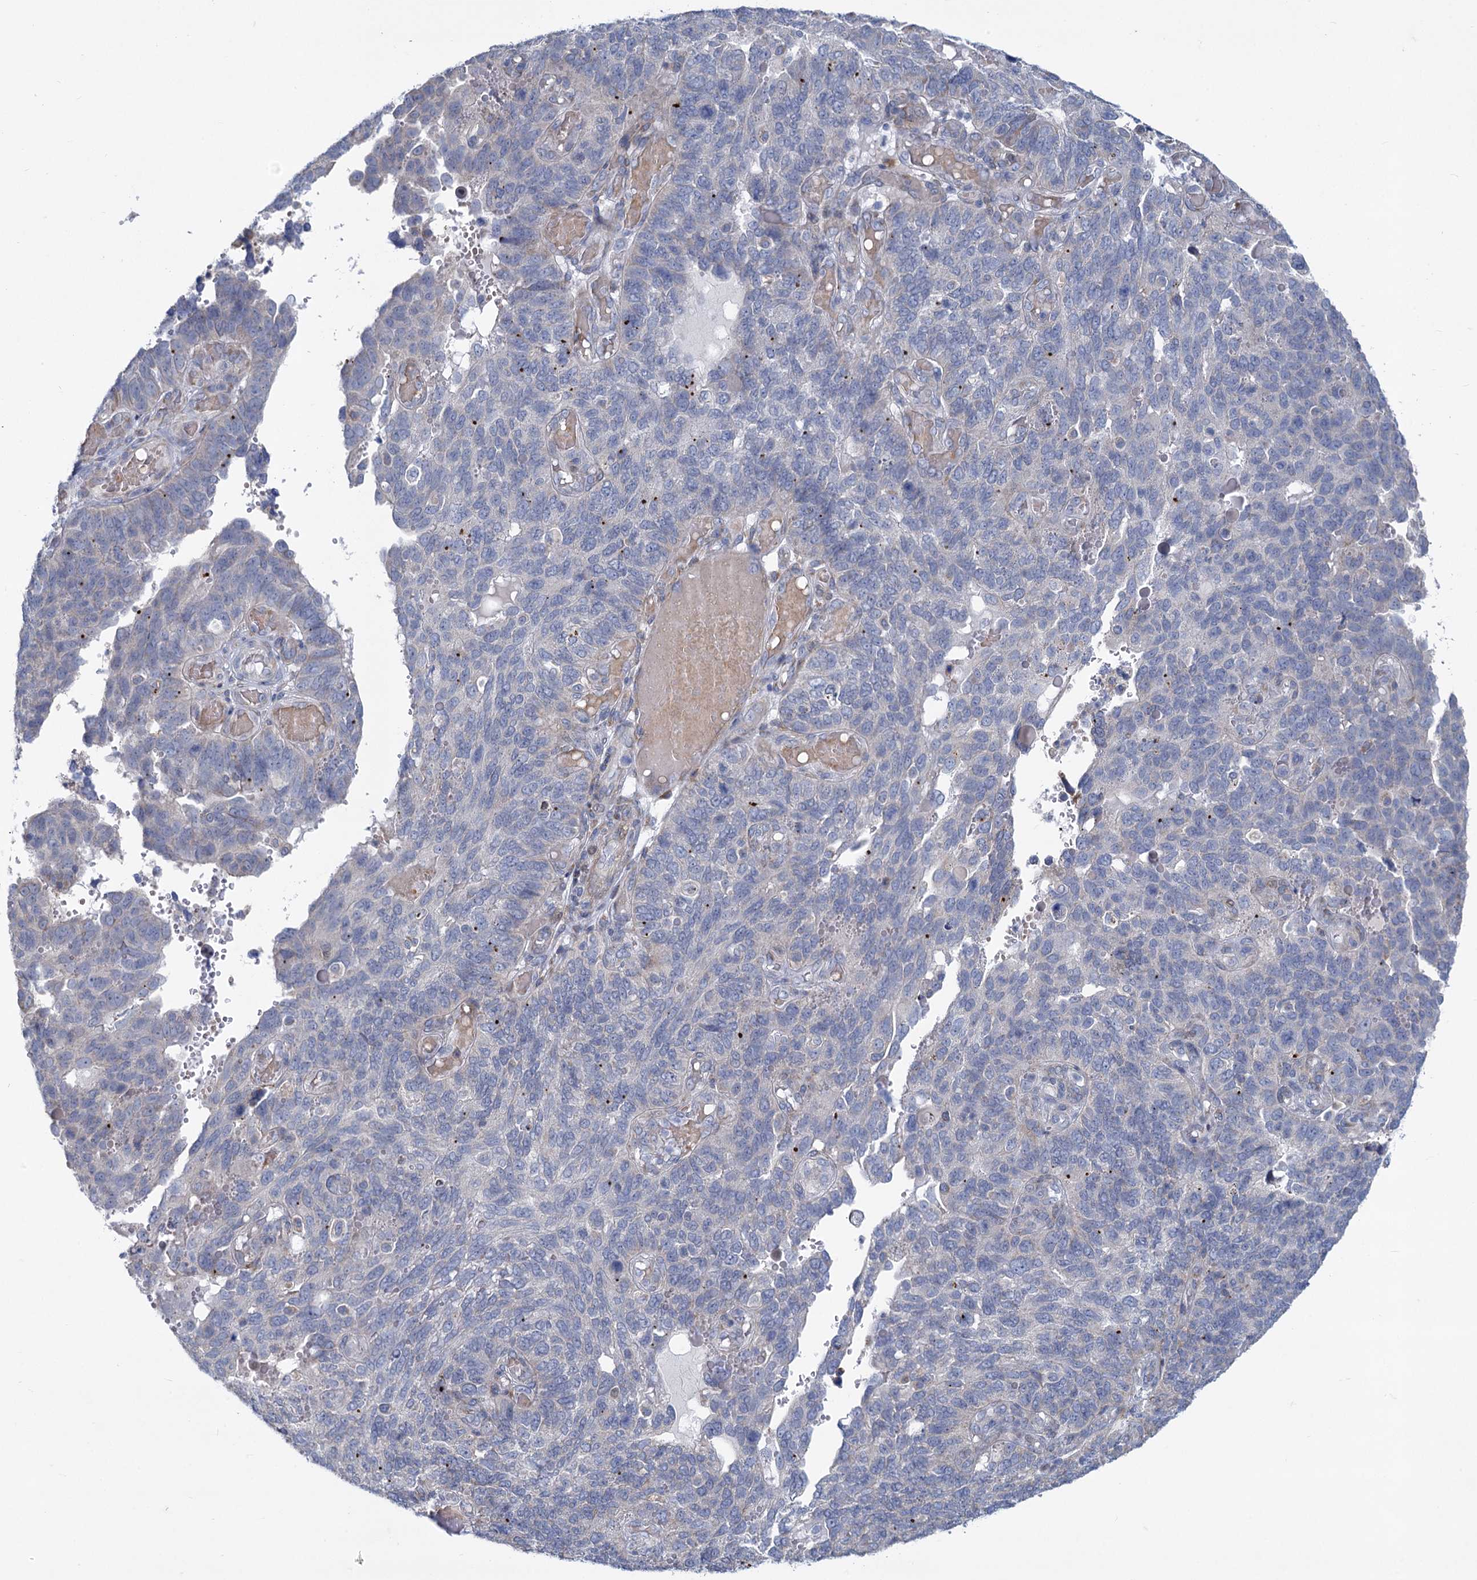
{"staining": {"intensity": "negative", "quantity": "none", "location": "none"}, "tissue": "endometrial cancer", "cell_type": "Tumor cells", "image_type": "cancer", "snomed": [{"axis": "morphology", "description": "Adenocarcinoma, NOS"}, {"axis": "topography", "description": "Endometrium"}], "caption": "The micrograph demonstrates no staining of tumor cells in adenocarcinoma (endometrial). (Stains: DAB immunohistochemistry with hematoxylin counter stain, Microscopy: brightfield microscopy at high magnification).", "gene": "PRSS35", "patient": {"sex": "female", "age": 66}}